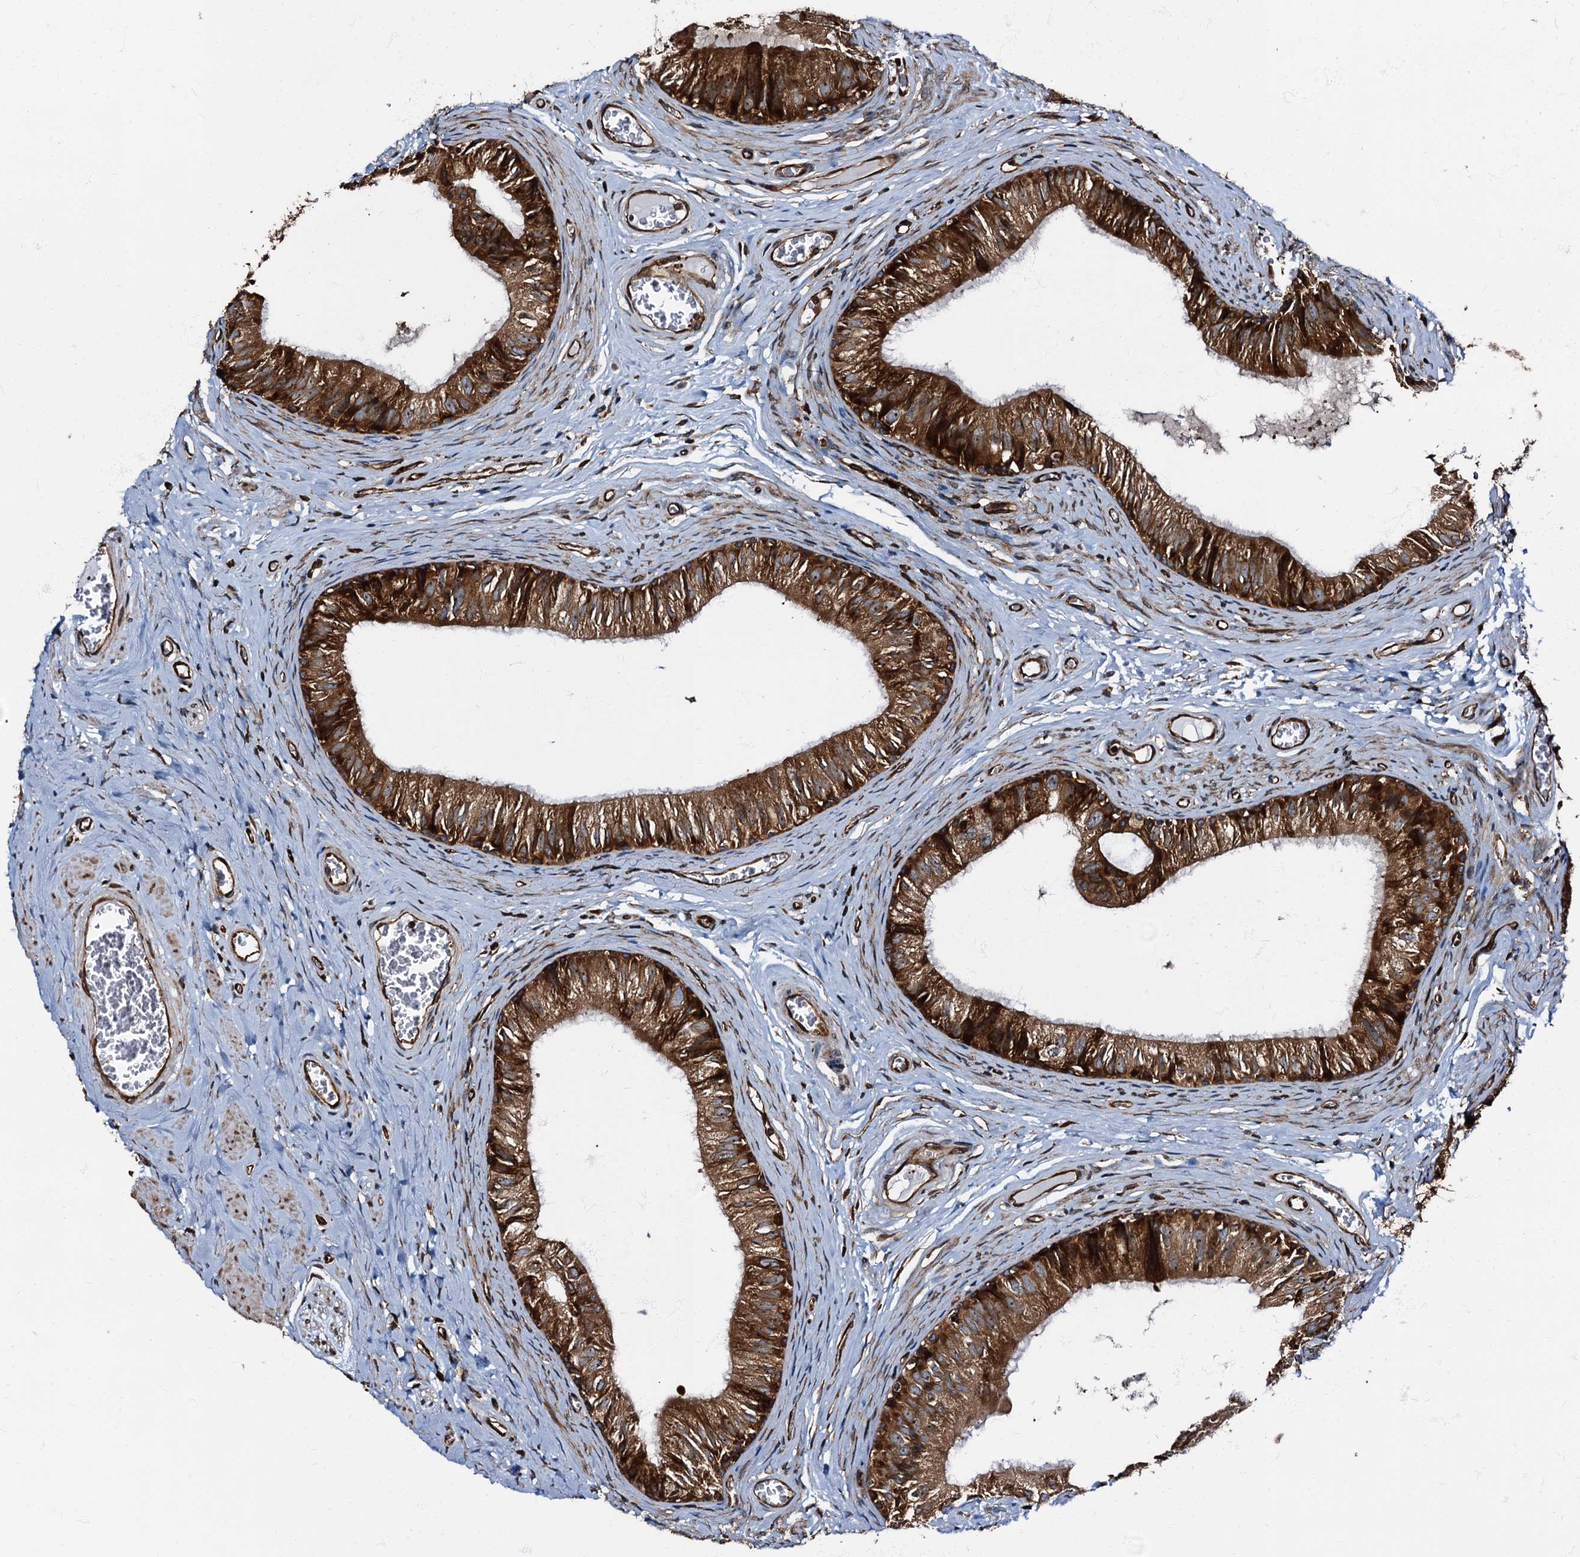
{"staining": {"intensity": "strong", "quantity": ">75%", "location": "cytoplasmic/membranous"}, "tissue": "epididymis", "cell_type": "Glandular cells", "image_type": "normal", "snomed": [{"axis": "morphology", "description": "Normal tissue, NOS"}, {"axis": "topography", "description": "Epididymis"}], "caption": "Strong cytoplasmic/membranous protein positivity is appreciated in about >75% of glandular cells in epididymis.", "gene": "ATP2C1", "patient": {"sex": "male", "age": 42}}